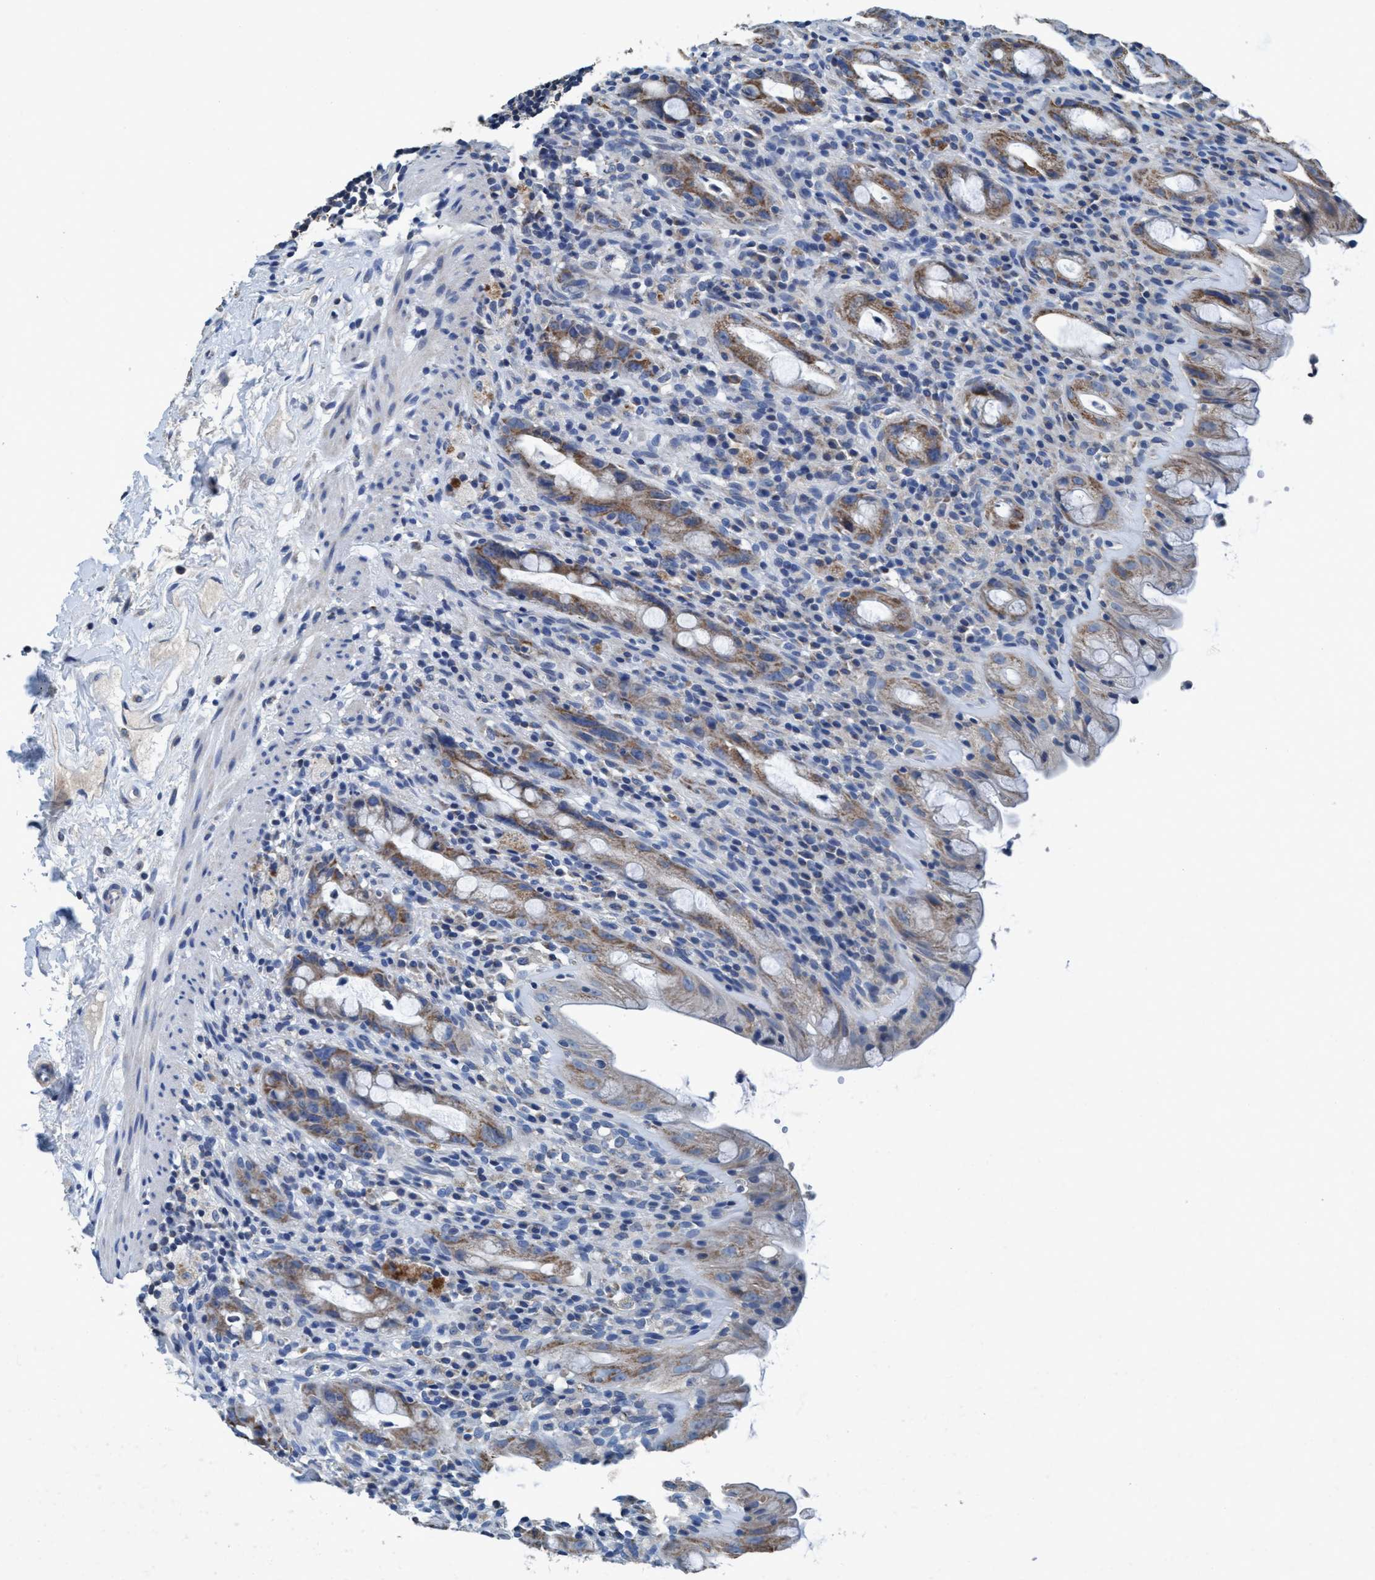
{"staining": {"intensity": "weak", "quantity": "25%-75%", "location": "cytoplasmic/membranous"}, "tissue": "rectum", "cell_type": "Glandular cells", "image_type": "normal", "snomed": [{"axis": "morphology", "description": "Normal tissue, NOS"}, {"axis": "topography", "description": "Rectum"}], "caption": "Brown immunohistochemical staining in normal rectum reveals weak cytoplasmic/membranous staining in approximately 25%-75% of glandular cells.", "gene": "ANKFN1", "patient": {"sex": "male", "age": 44}}